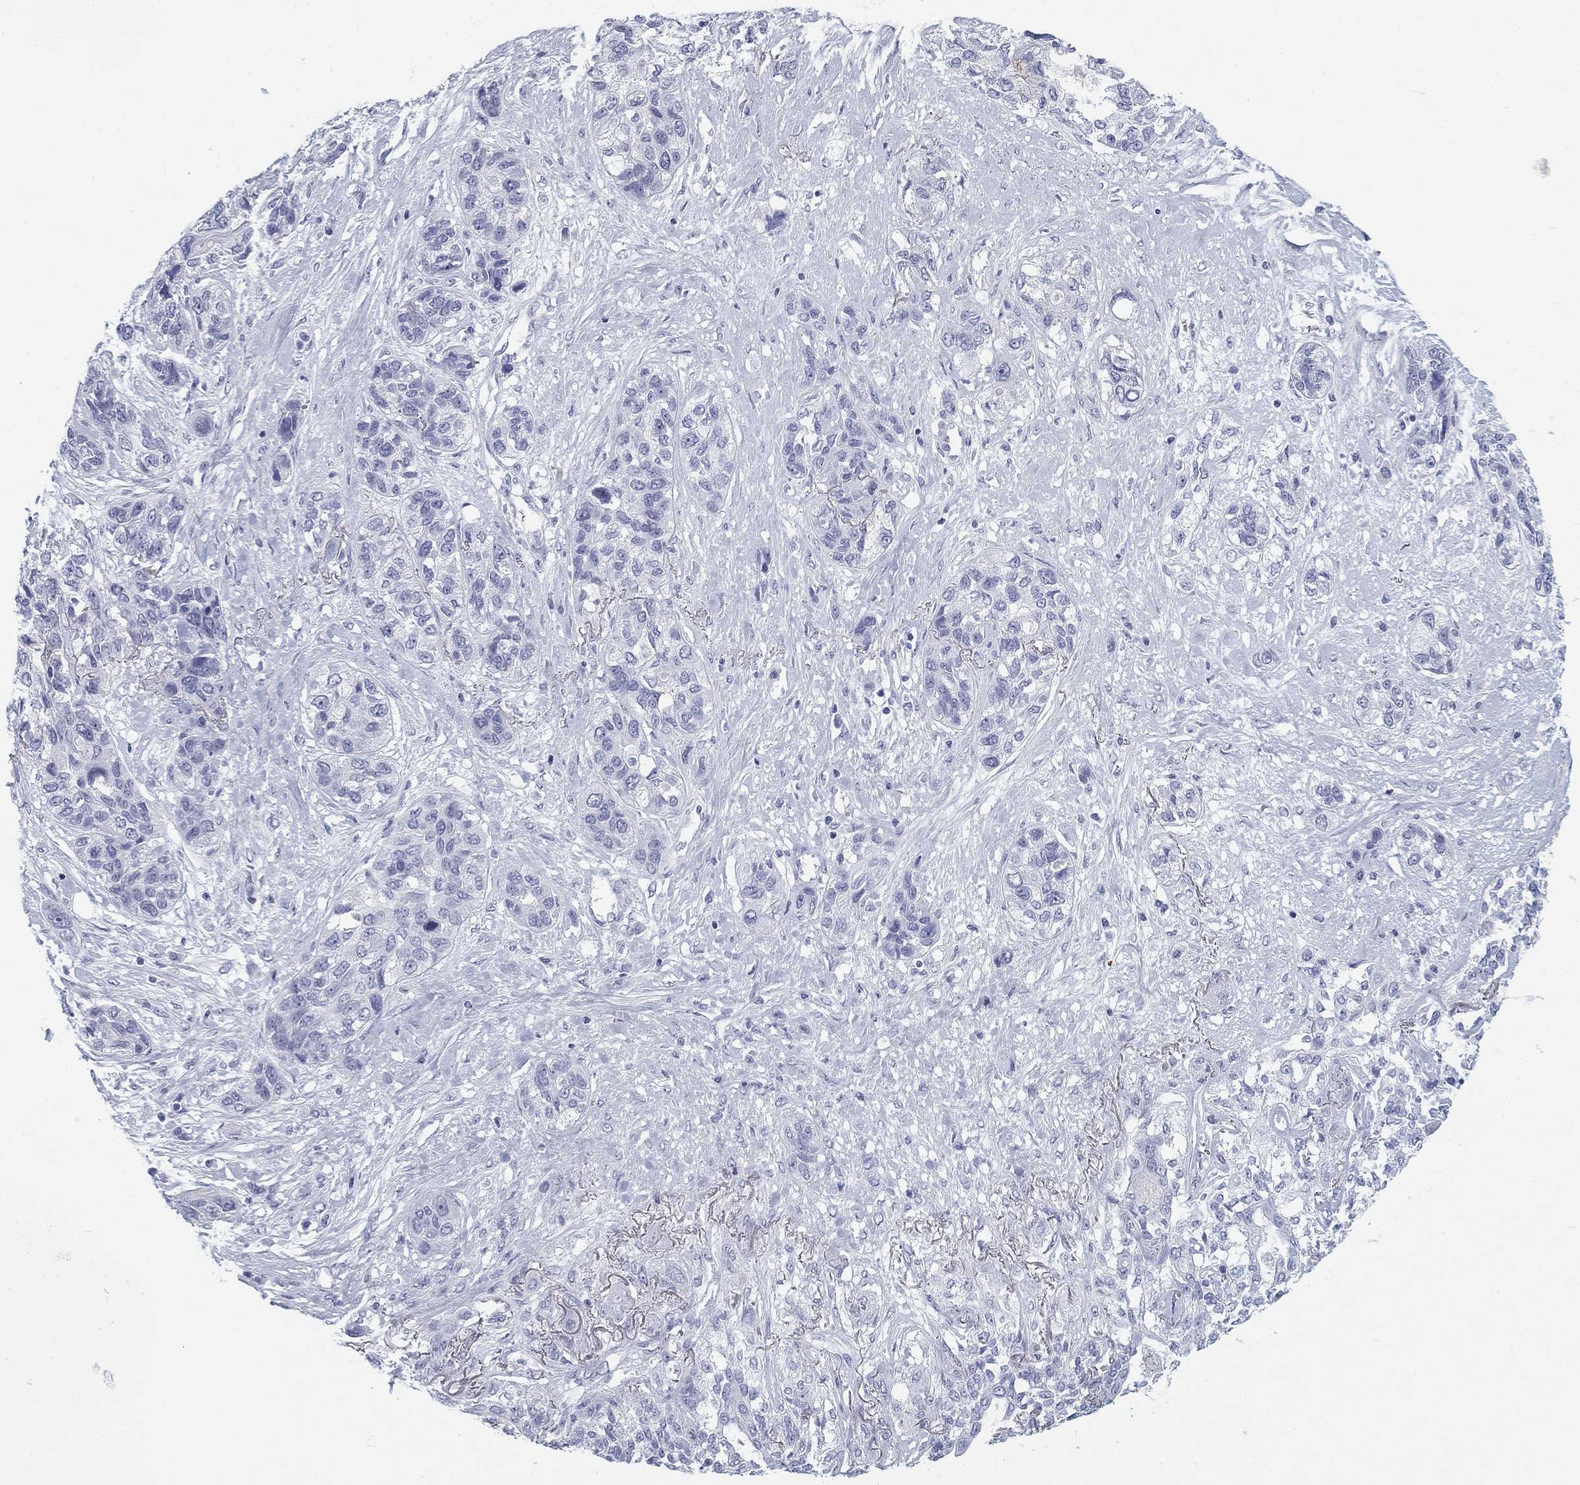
{"staining": {"intensity": "negative", "quantity": "none", "location": "none"}, "tissue": "lung cancer", "cell_type": "Tumor cells", "image_type": "cancer", "snomed": [{"axis": "morphology", "description": "Squamous cell carcinoma, NOS"}, {"axis": "topography", "description": "Lung"}], "caption": "Tumor cells are negative for protein expression in human lung squamous cell carcinoma. Brightfield microscopy of immunohistochemistry (IHC) stained with DAB (brown) and hematoxylin (blue), captured at high magnification.", "gene": "CALB1", "patient": {"sex": "female", "age": 70}}